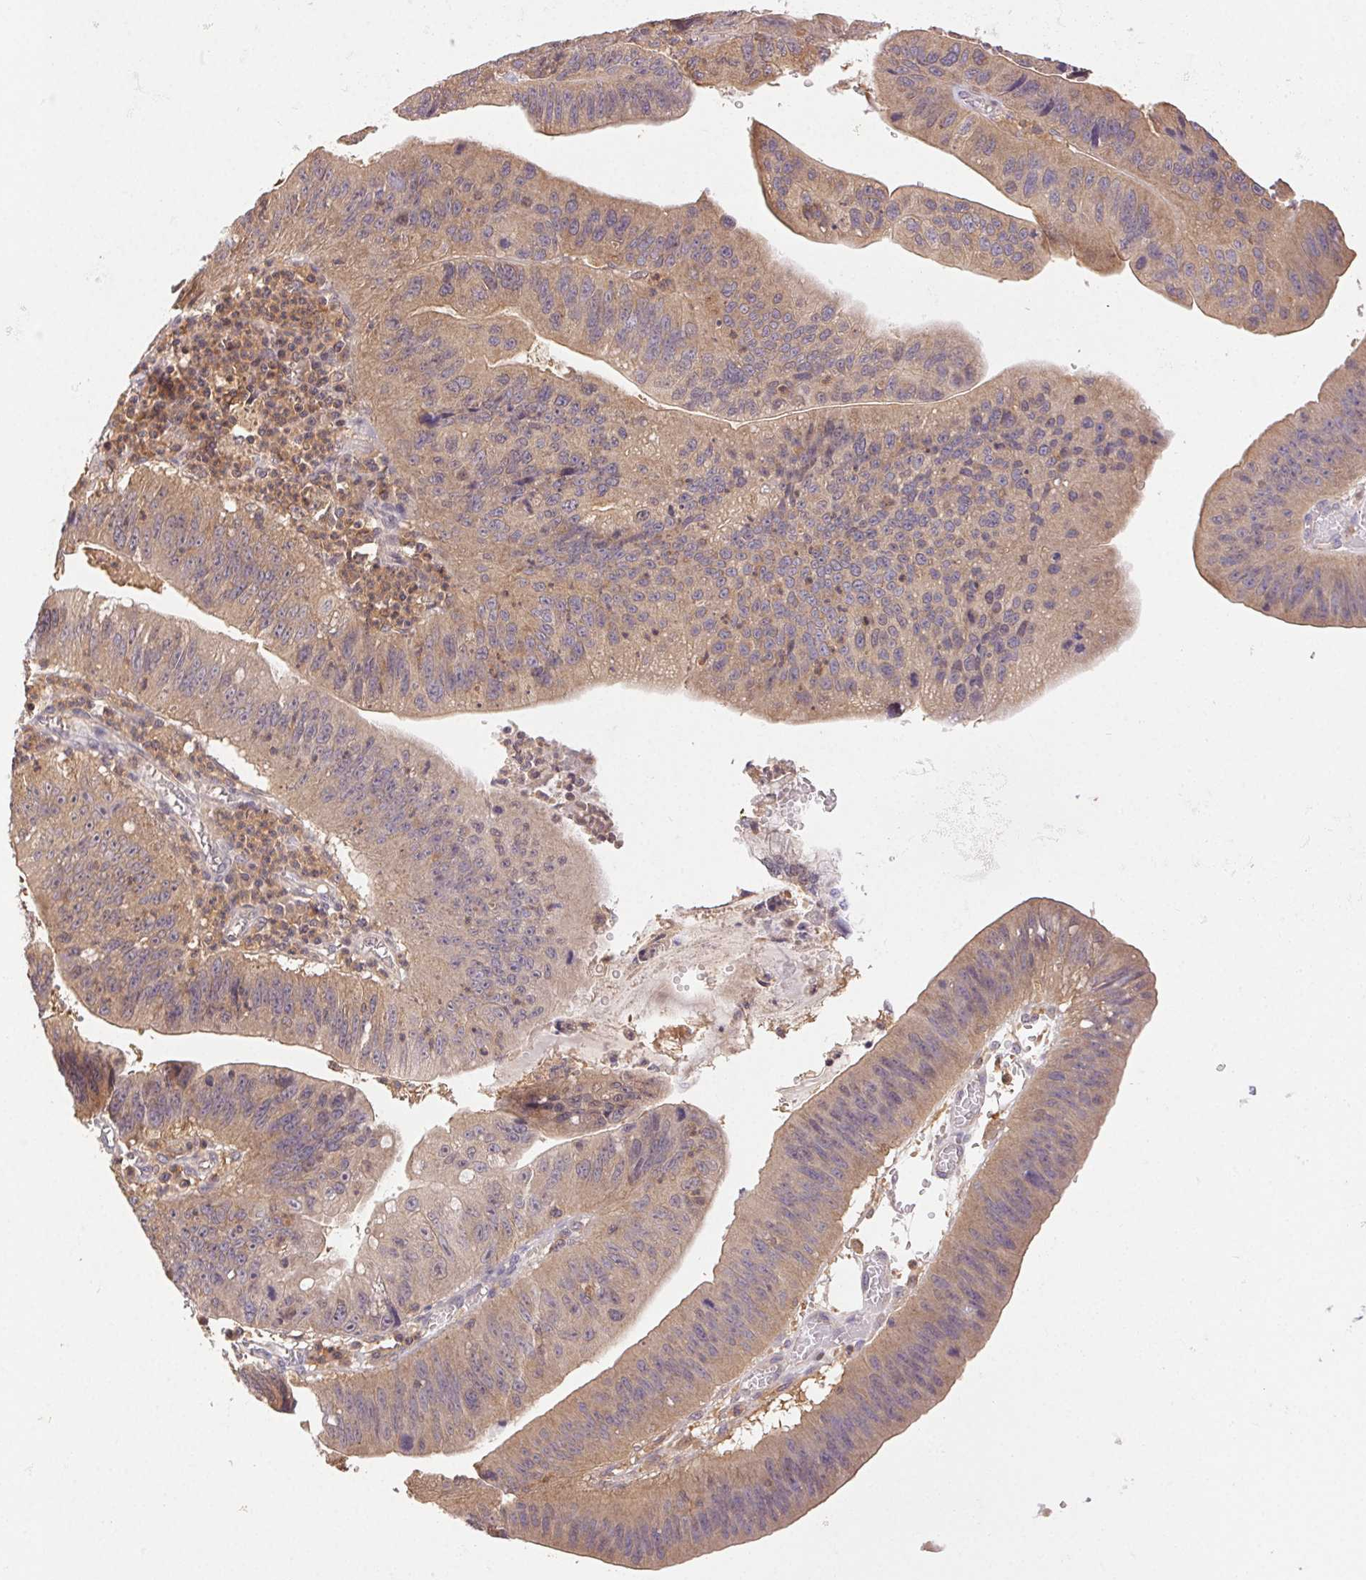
{"staining": {"intensity": "weak", "quantity": "25%-75%", "location": "cytoplasmic/membranous"}, "tissue": "stomach cancer", "cell_type": "Tumor cells", "image_type": "cancer", "snomed": [{"axis": "morphology", "description": "Adenocarcinoma, NOS"}, {"axis": "topography", "description": "Stomach"}], "caption": "The image exhibits a brown stain indicating the presence of a protein in the cytoplasmic/membranous of tumor cells in stomach cancer. The protein is shown in brown color, while the nuclei are stained blue.", "gene": "GDI2", "patient": {"sex": "male", "age": 59}}